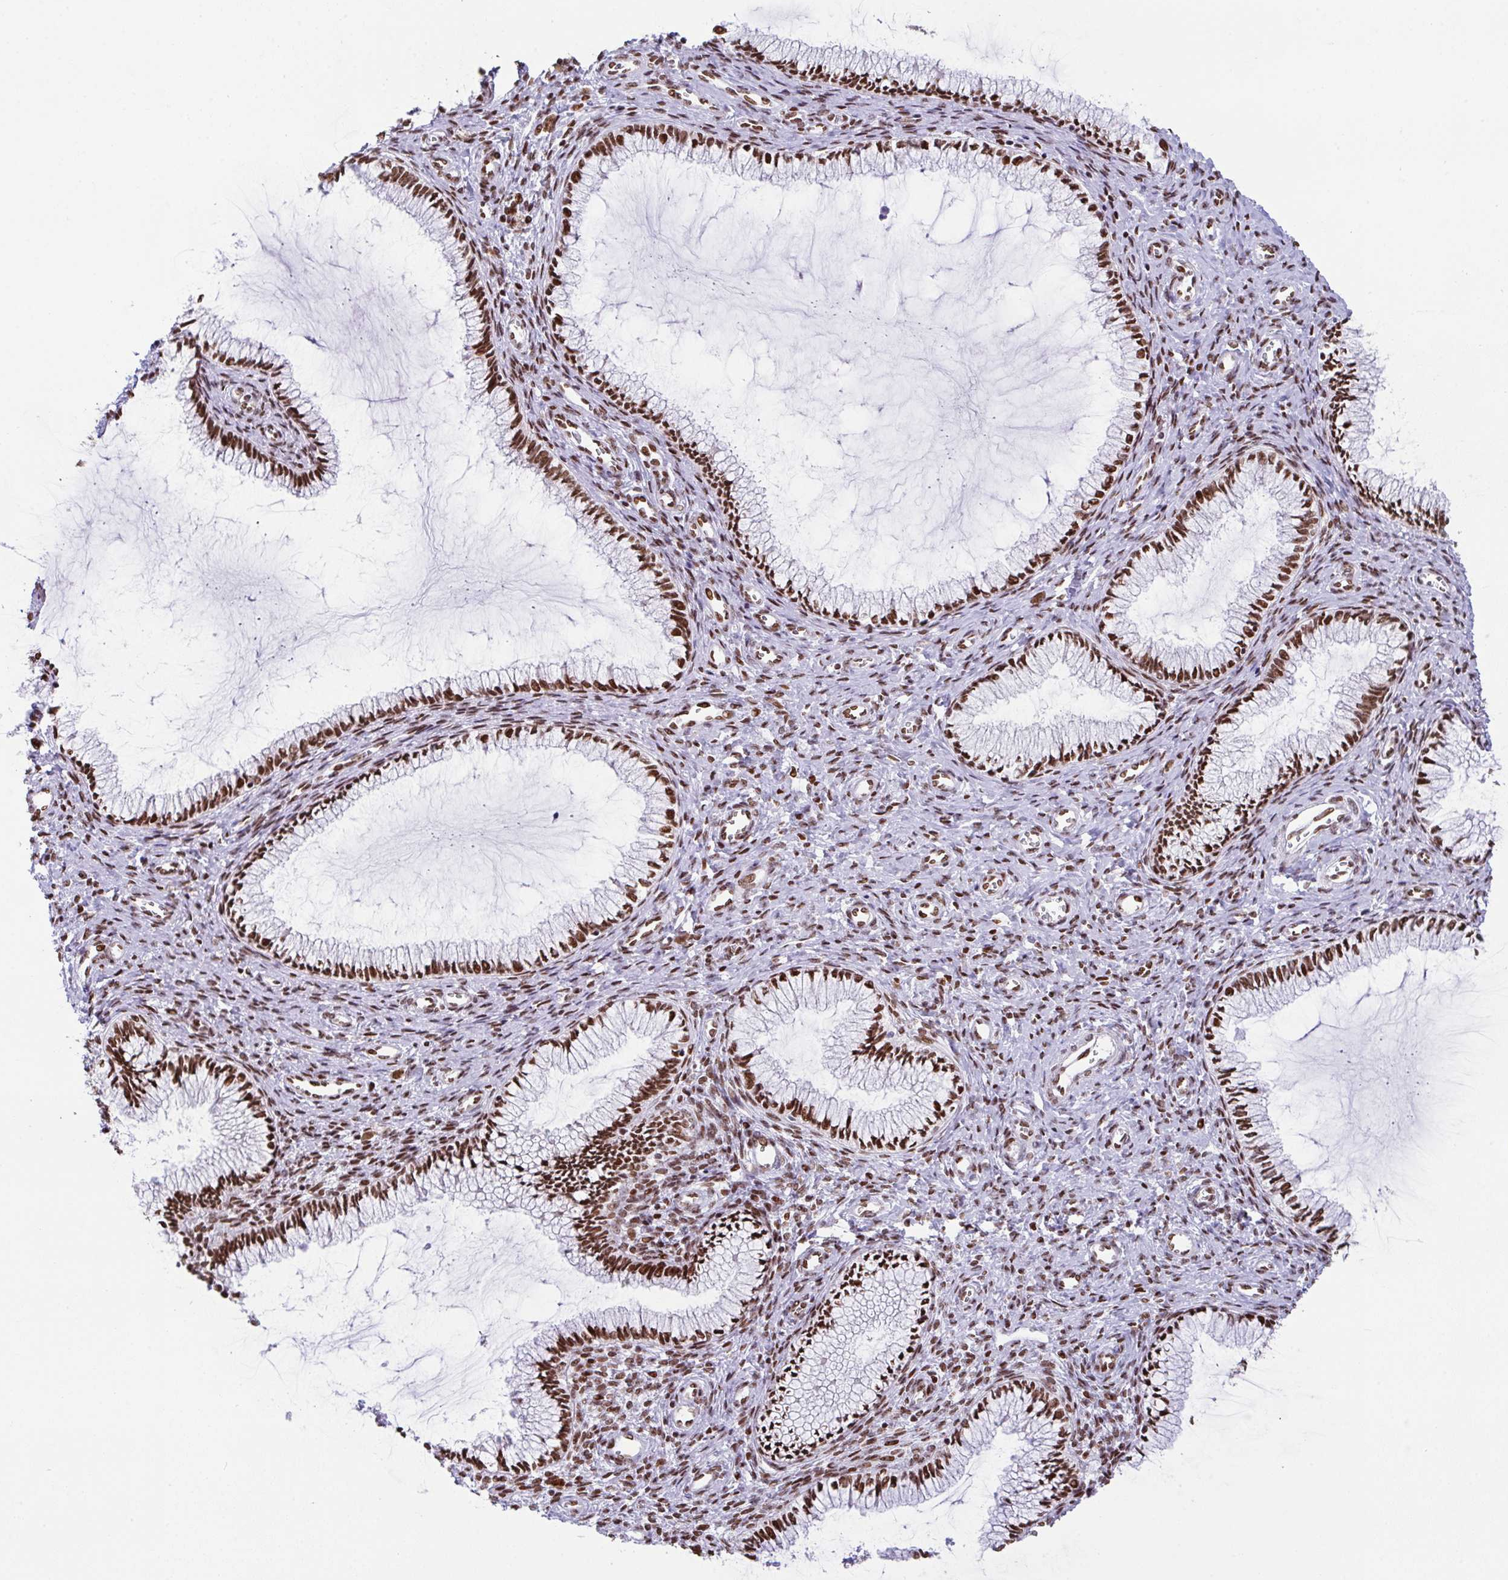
{"staining": {"intensity": "strong", "quantity": ">75%", "location": "nuclear"}, "tissue": "cervix", "cell_type": "Glandular cells", "image_type": "normal", "snomed": [{"axis": "morphology", "description": "Normal tissue, NOS"}, {"axis": "topography", "description": "Cervix"}], "caption": "Immunohistochemical staining of unremarkable cervix reveals >75% levels of strong nuclear protein positivity in about >75% of glandular cells.", "gene": "CLP1", "patient": {"sex": "female", "age": 24}}